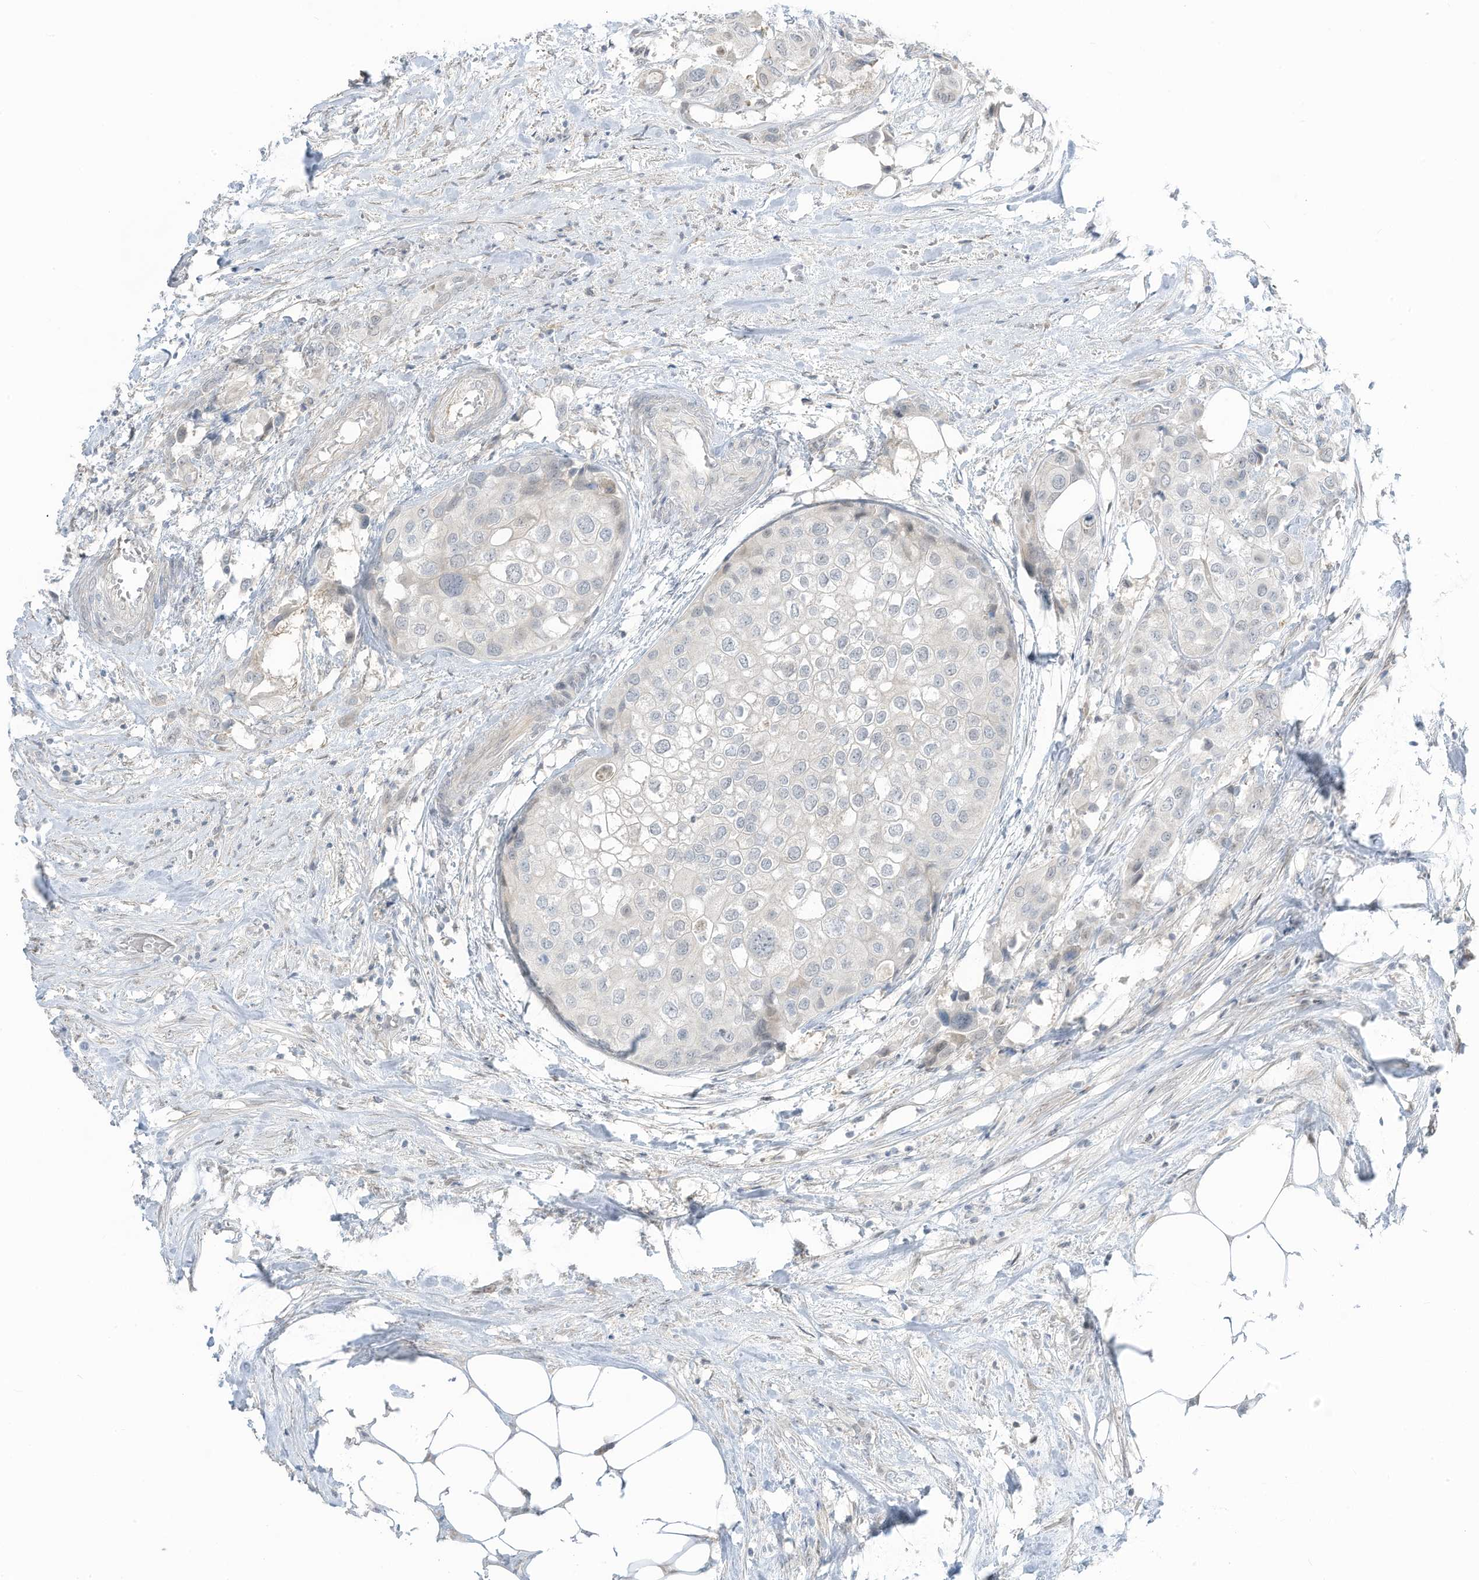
{"staining": {"intensity": "negative", "quantity": "none", "location": "none"}, "tissue": "urothelial cancer", "cell_type": "Tumor cells", "image_type": "cancer", "snomed": [{"axis": "morphology", "description": "Urothelial carcinoma, High grade"}, {"axis": "topography", "description": "Urinary bladder"}], "caption": "Immunohistochemical staining of urothelial cancer shows no significant staining in tumor cells.", "gene": "ASPRV1", "patient": {"sex": "male", "age": 64}}